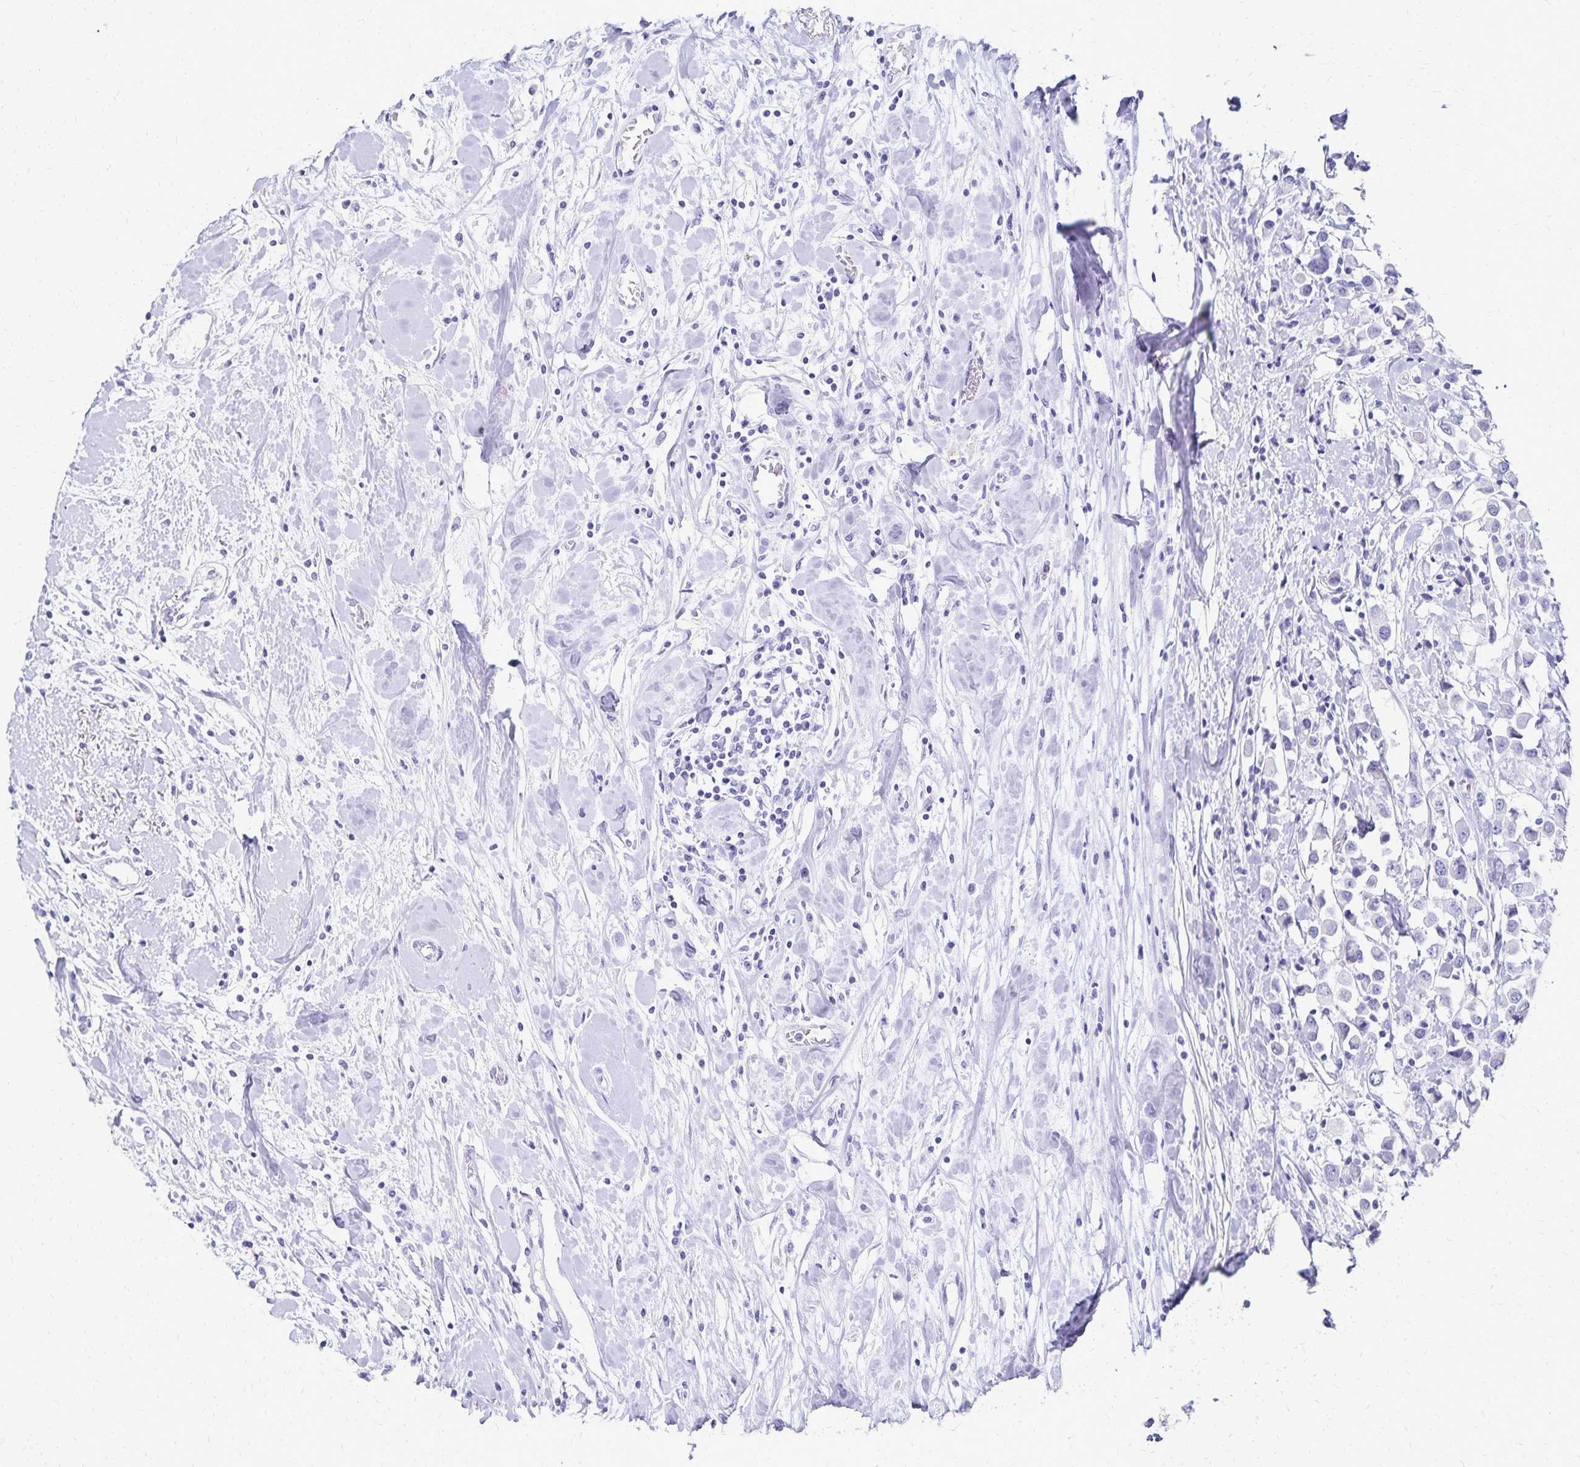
{"staining": {"intensity": "negative", "quantity": "none", "location": "none"}, "tissue": "breast cancer", "cell_type": "Tumor cells", "image_type": "cancer", "snomed": [{"axis": "morphology", "description": "Duct carcinoma"}, {"axis": "topography", "description": "Breast"}], "caption": "IHC histopathology image of neoplastic tissue: breast invasive ductal carcinoma stained with DAB demonstrates no significant protein staining in tumor cells. (DAB (3,3'-diaminobenzidine) immunohistochemistry visualized using brightfield microscopy, high magnification).", "gene": "GIP", "patient": {"sex": "female", "age": 61}}